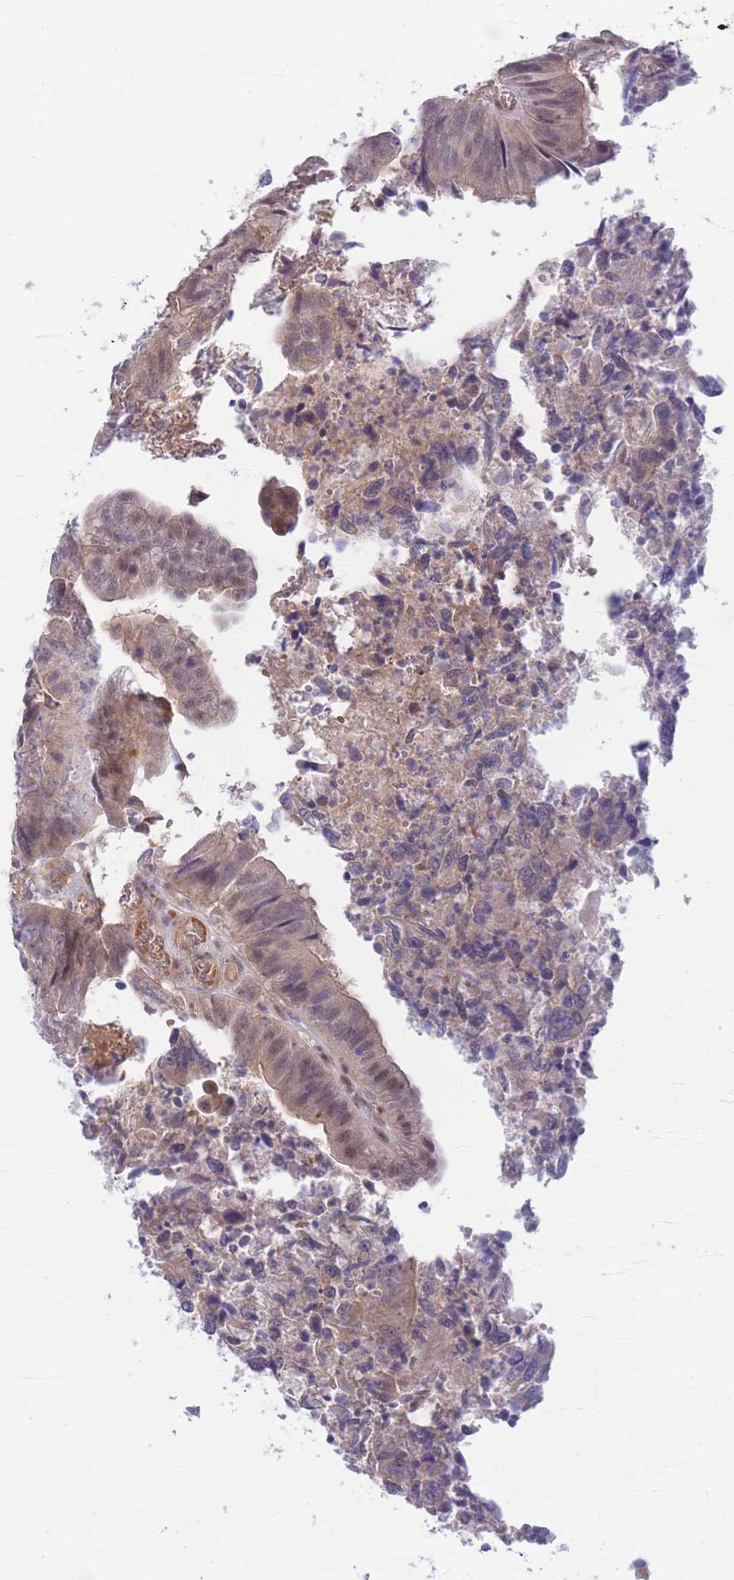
{"staining": {"intensity": "weak", "quantity": "25%-75%", "location": "cytoplasmic/membranous"}, "tissue": "colorectal cancer", "cell_type": "Tumor cells", "image_type": "cancer", "snomed": [{"axis": "morphology", "description": "Adenocarcinoma, NOS"}, {"axis": "topography", "description": "Colon"}], "caption": "The photomicrograph demonstrates immunohistochemical staining of colorectal cancer (adenocarcinoma). There is weak cytoplasmic/membranous staining is appreciated in about 25%-75% of tumor cells. The staining was performed using DAB (3,3'-diaminobenzidine), with brown indicating positive protein expression. Nuclei are stained blue with hematoxylin.", "gene": "APOL4", "patient": {"sex": "female", "age": 67}}